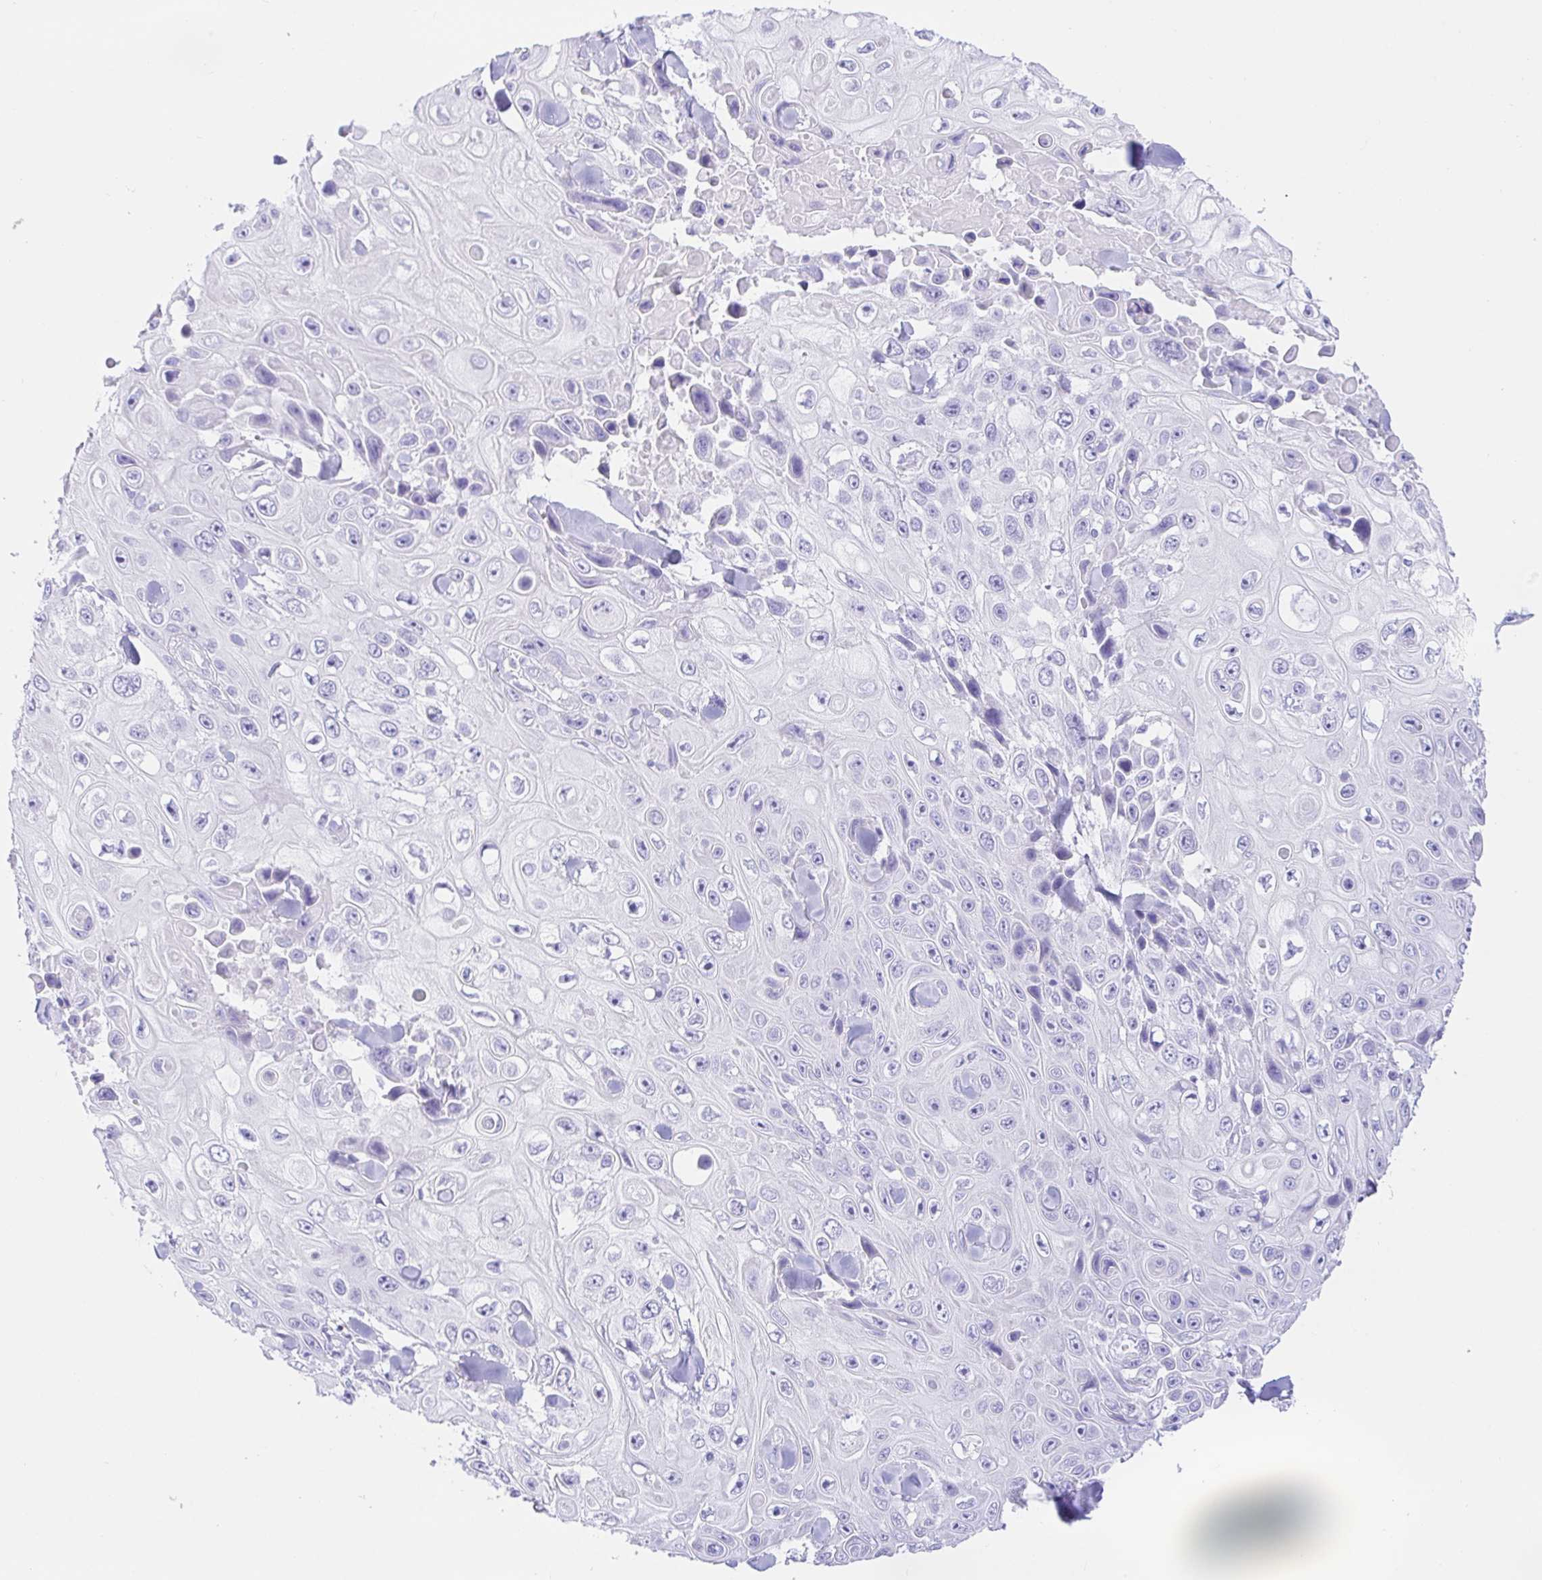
{"staining": {"intensity": "negative", "quantity": "none", "location": "none"}, "tissue": "skin cancer", "cell_type": "Tumor cells", "image_type": "cancer", "snomed": [{"axis": "morphology", "description": "Squamous cell carcinoma, NOS"}, {"axis": "topography", "description": "Skin"}], "caption": "This is an immunohistochemistry image of skin cancer. There is no expression in tumor cells.", "gene": "PAX8", "patient": {"sex": "male", "age": 82}}